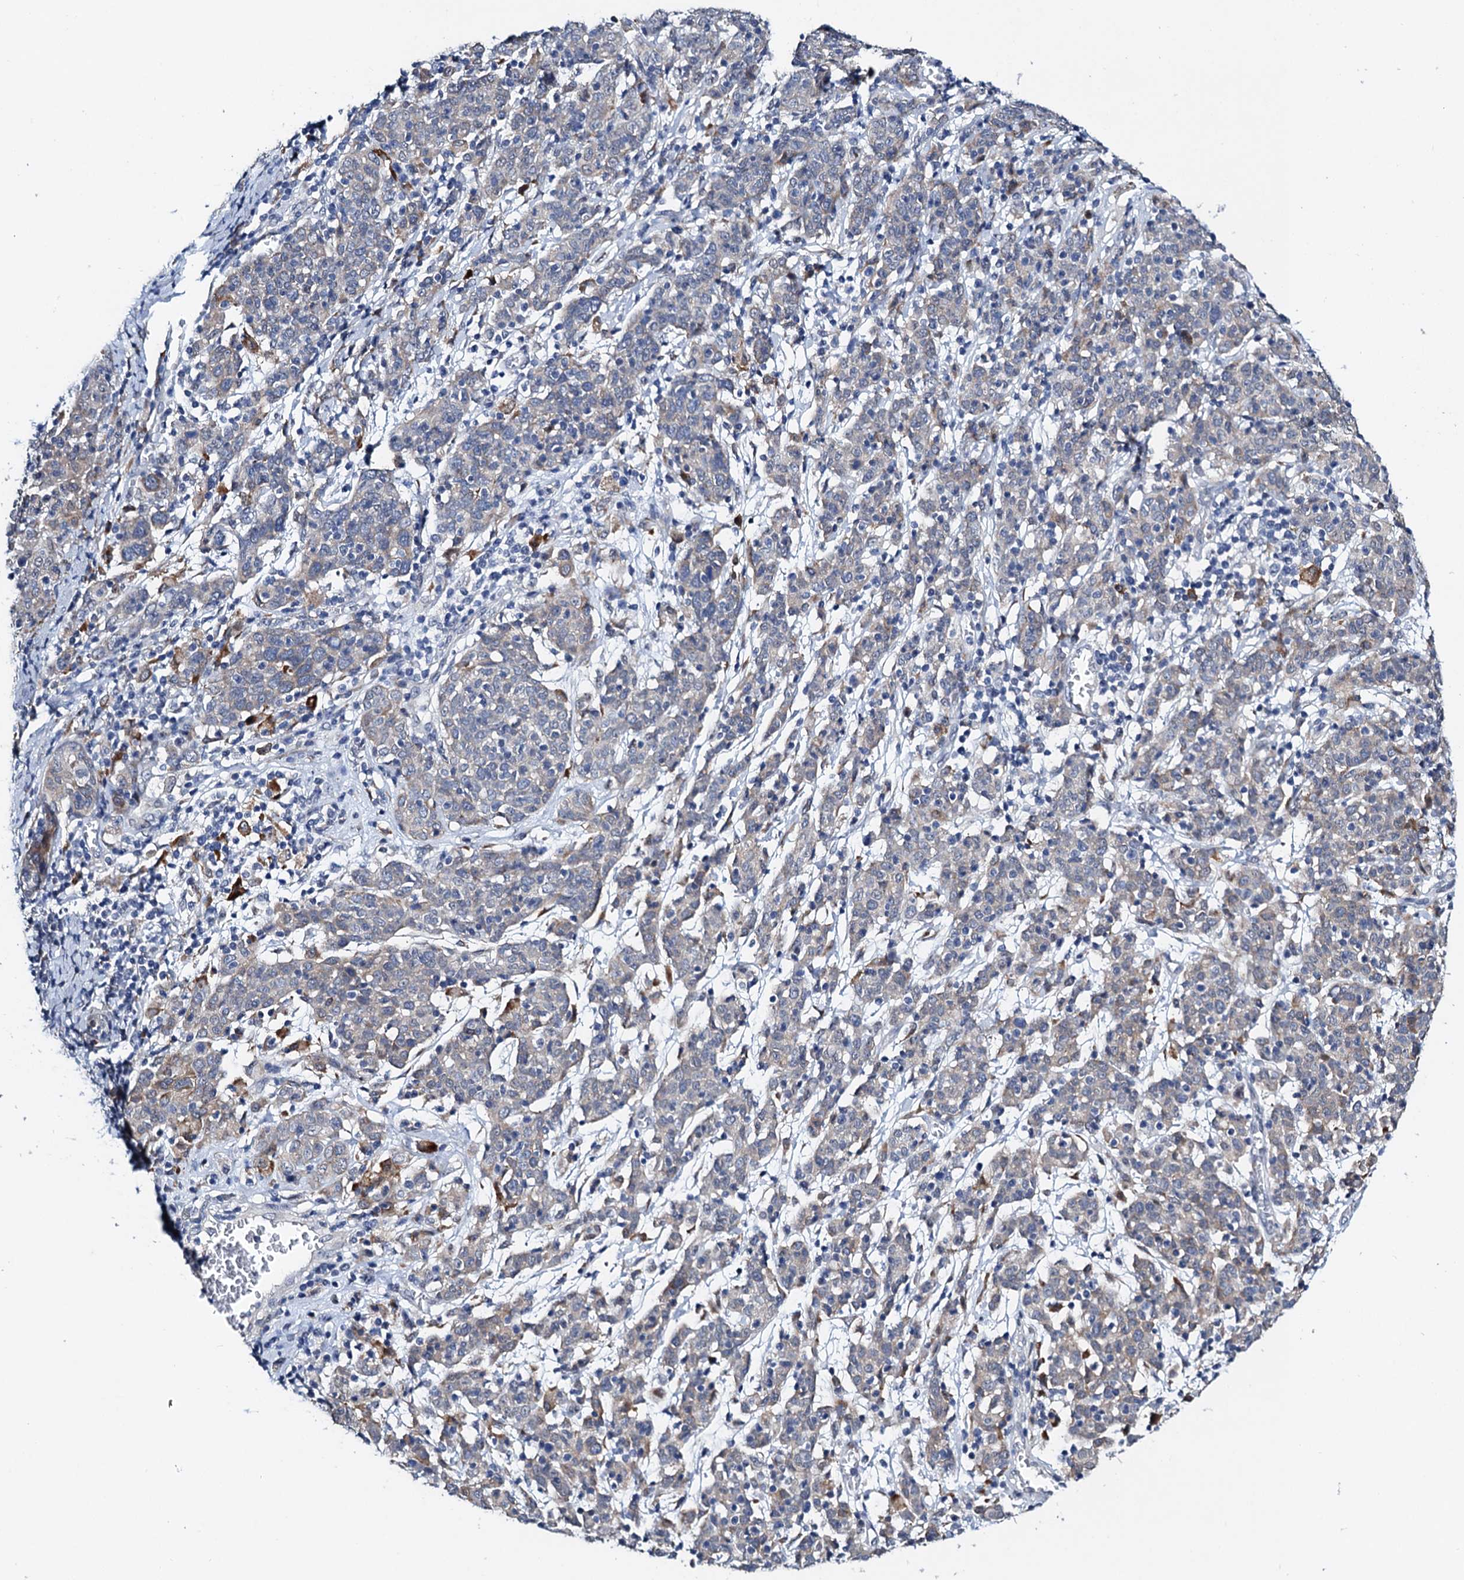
{"staining": {"intensity": "negative", "quantity": "none", "location": "none"}, "tissue": "cervical cancer", "cell_type": "Tumor cells", "image_type": "cancer", "snomed": [{"axis": "morphology", "description": "Squamous cell carcinoma, NOS"}, {"axis": "topography", "description": "Cervix"}], "caption": "Immunohistochemistry (IHC) photomicrograph of human cervical squamous cell carcinoma stained for a protein (brown), which displays no positivity in tumor cells. Brightfield microscopy of immunohistochemistry stained with DAB (3,3'-diaminobenzidine) (brown) and hematoxylin (blue), captured at high magnification.", "gene": "SLC7A10", "patient": {"sex": "female", "age": 67}}